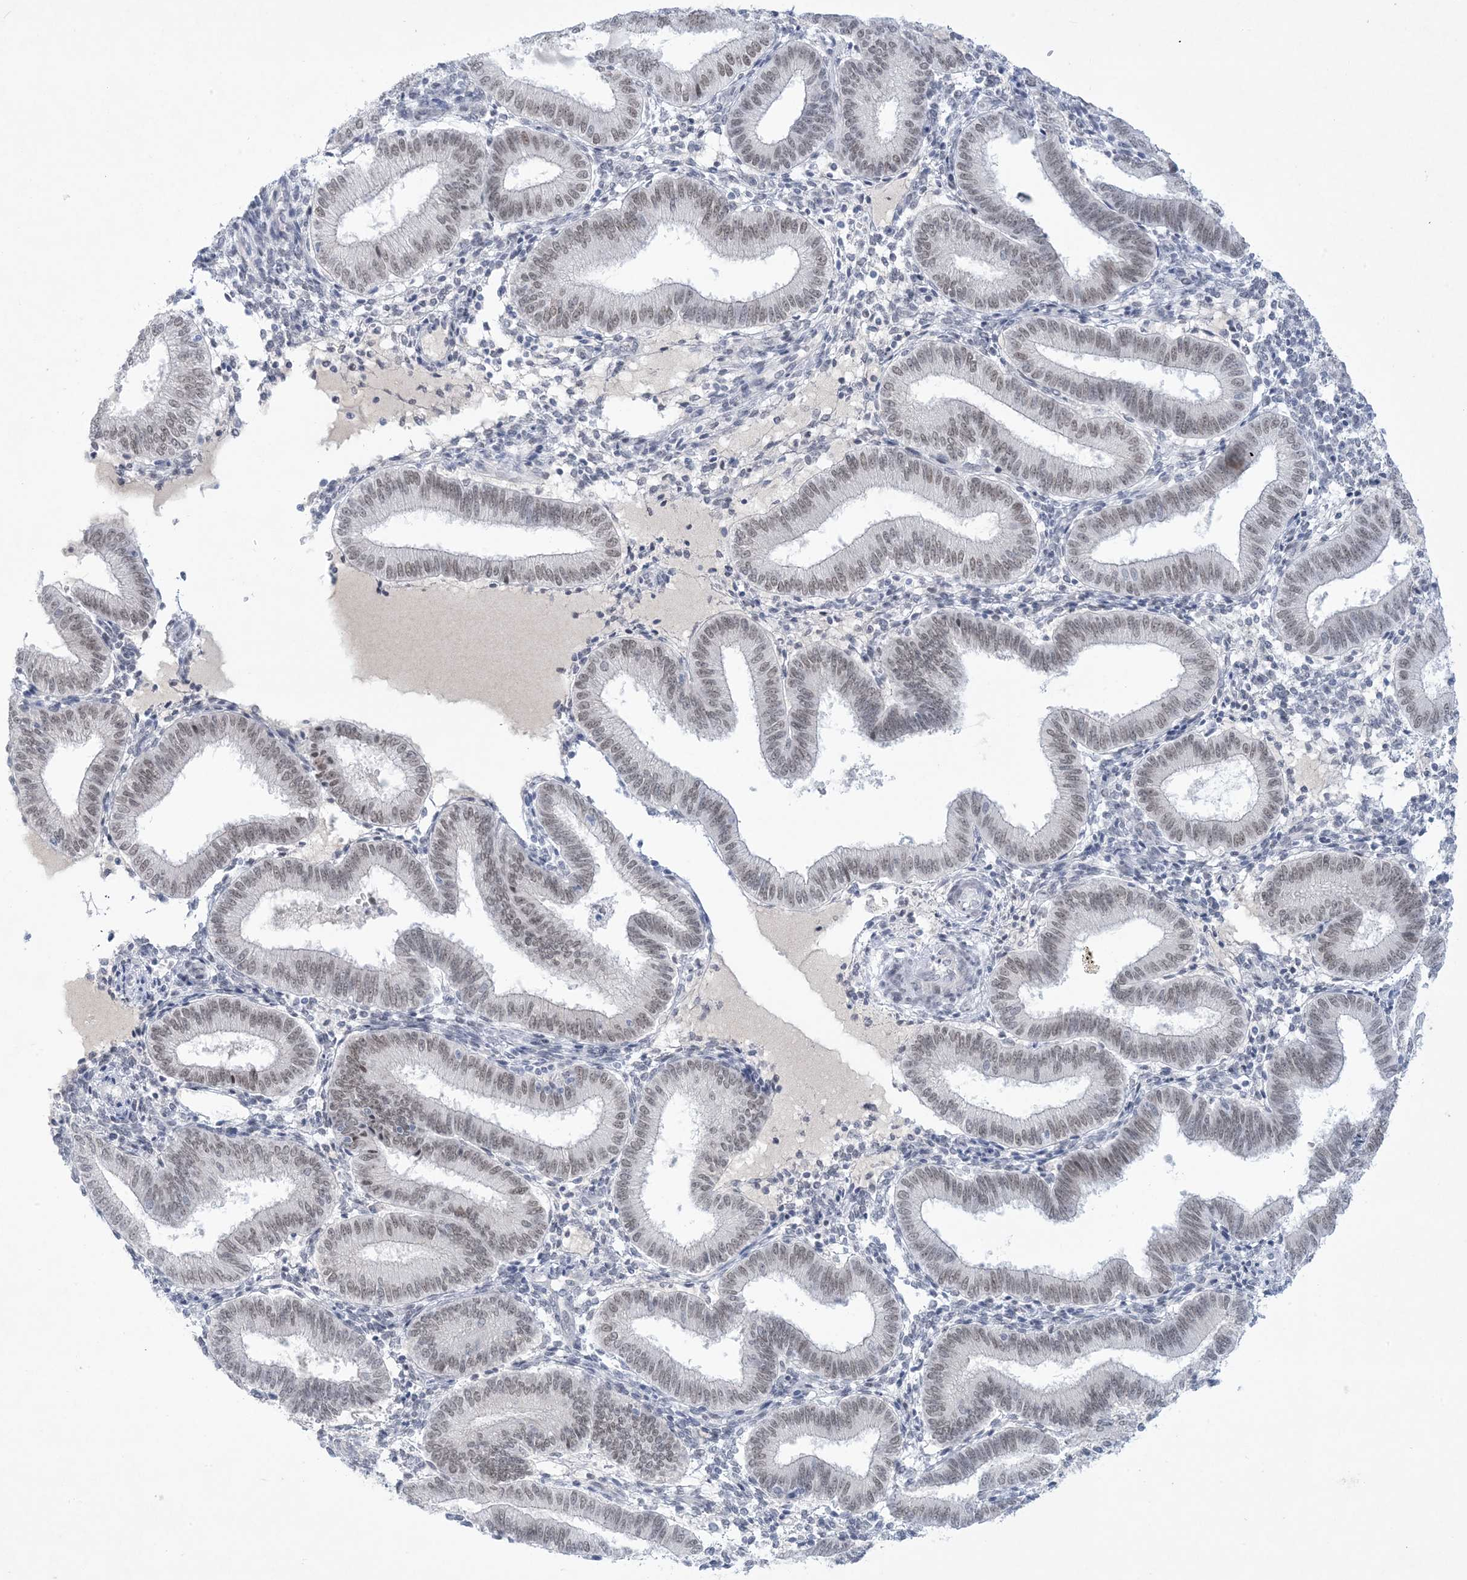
{"staining": {"intensity": "negative", "quantity": "none", "location": "none"}, "tissue": "endometrium", "cell_type": "Cells in endometrial stroma", "image_type": "normal", "snomed": [{"axis": "morphology", "description": "Normal tissue, NOS"}, {"axis": "topography", "description": "Endometrium"}], "caption": "Endometrium was stained to show a protein in brown. There is no significant positivity in cells in endometrial stroma. (DAB immunohistochemistry, high magnification).", "gene": "HOMEZ", "patient": {"sex": "female", "age": 39}}